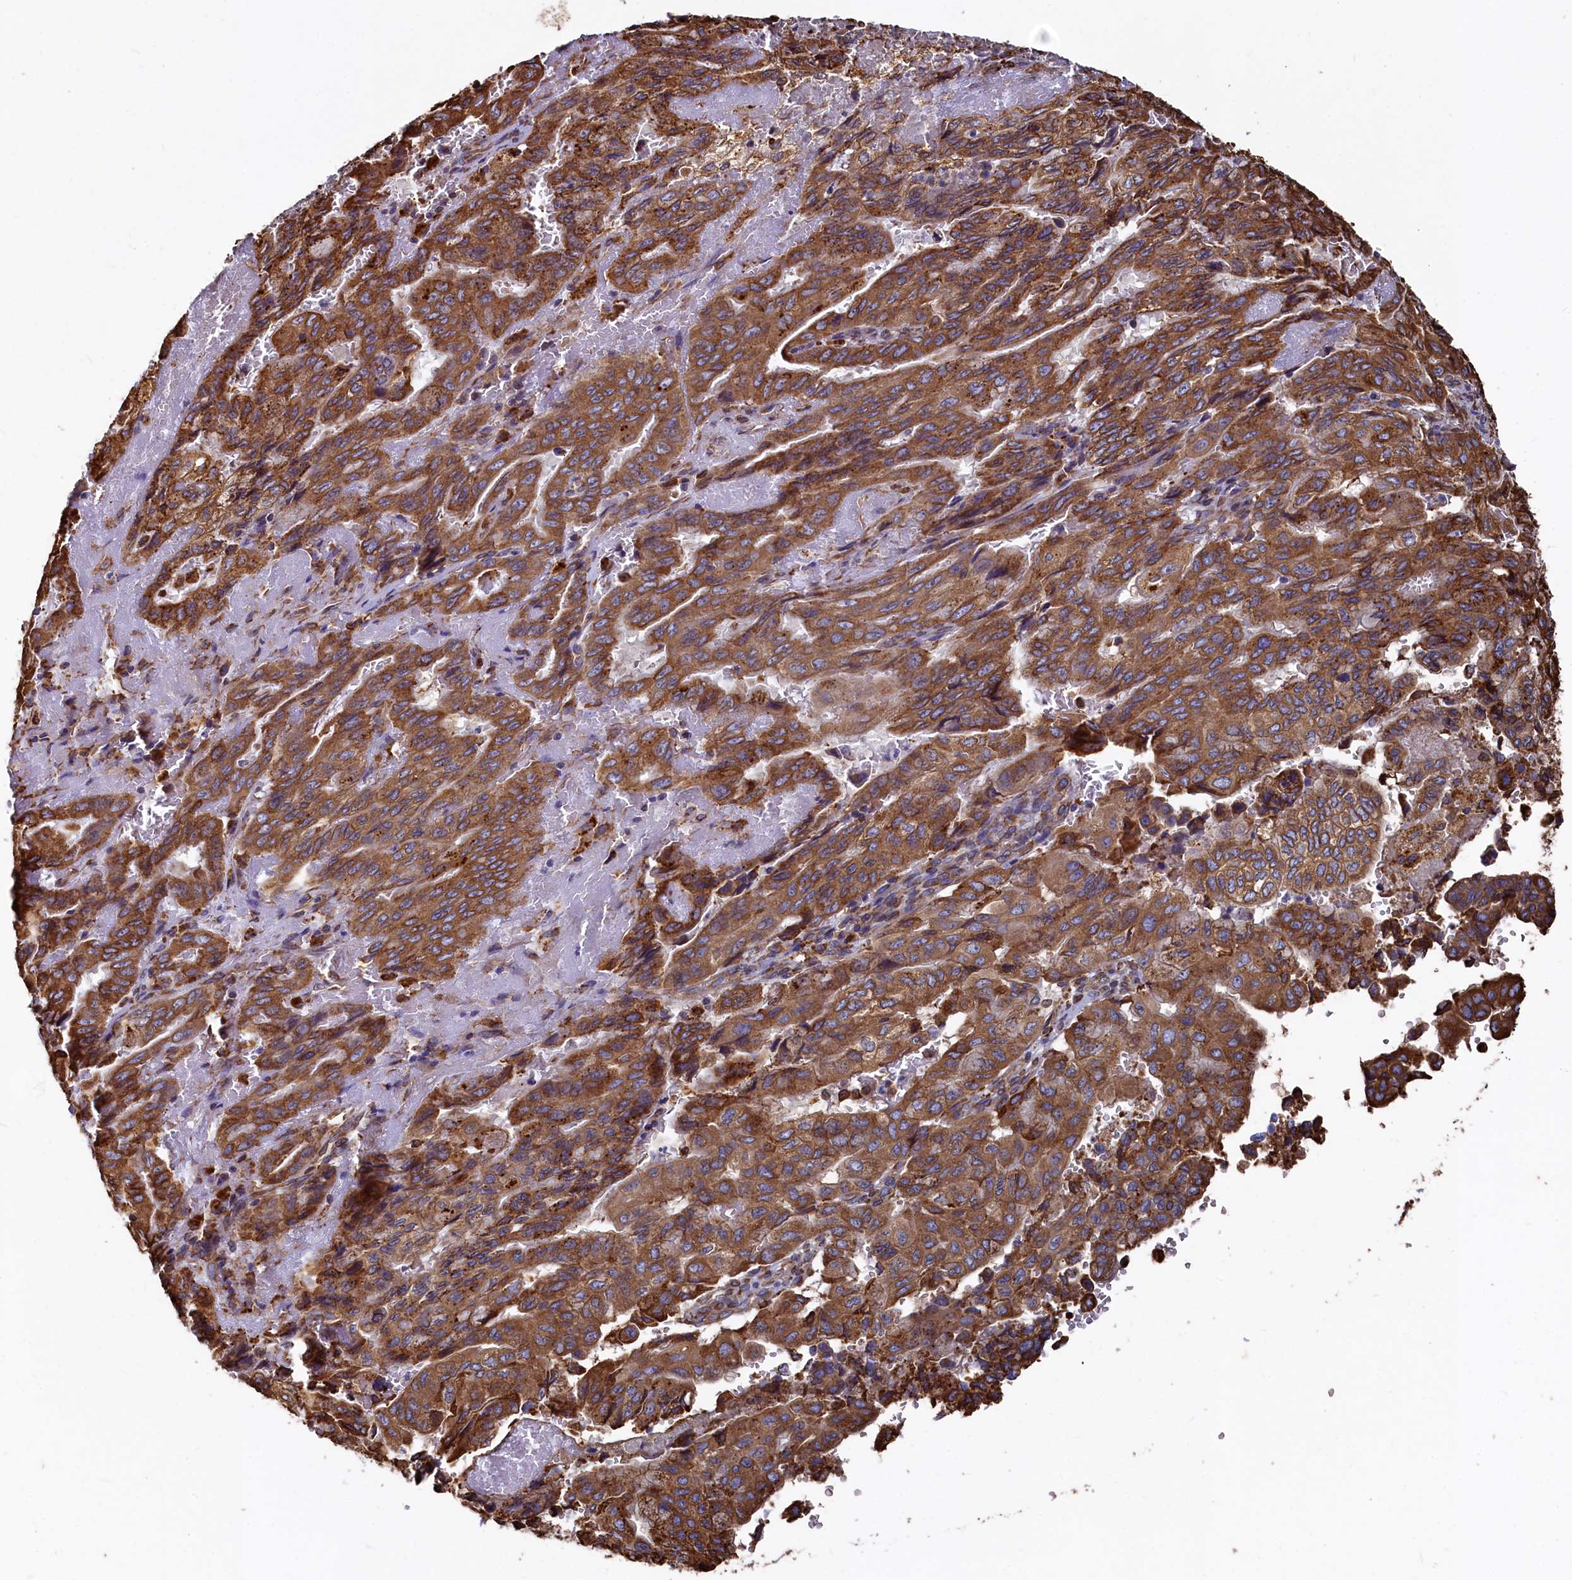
{"staining": {"intensity": "strong", "quantity": ">75%", "location": "cytoplasmic/membranous"}, "tissue": "pancreatic cancer", "cell_type": "Tumor cells", "image_type": "cancer", "snomed": [{"axis": "morphology", "description": "Adenocarcinoma, NOS"}, {"axis": "topography", "description": "Pancreas"}], "caption": "Immunohistochemistry (IHC) micrograph of neoplastic tissue: human adenocarcinoma (pancreatic) stained using IHC reveals high levels of strong protein expression localized specifically in the cytoplasmic/membranous of tumor cells, appearing as a cytoplasmic/membranous brown color.", "gene": "NEURL1B", "patient": {"sex": "male", "age": 51}}